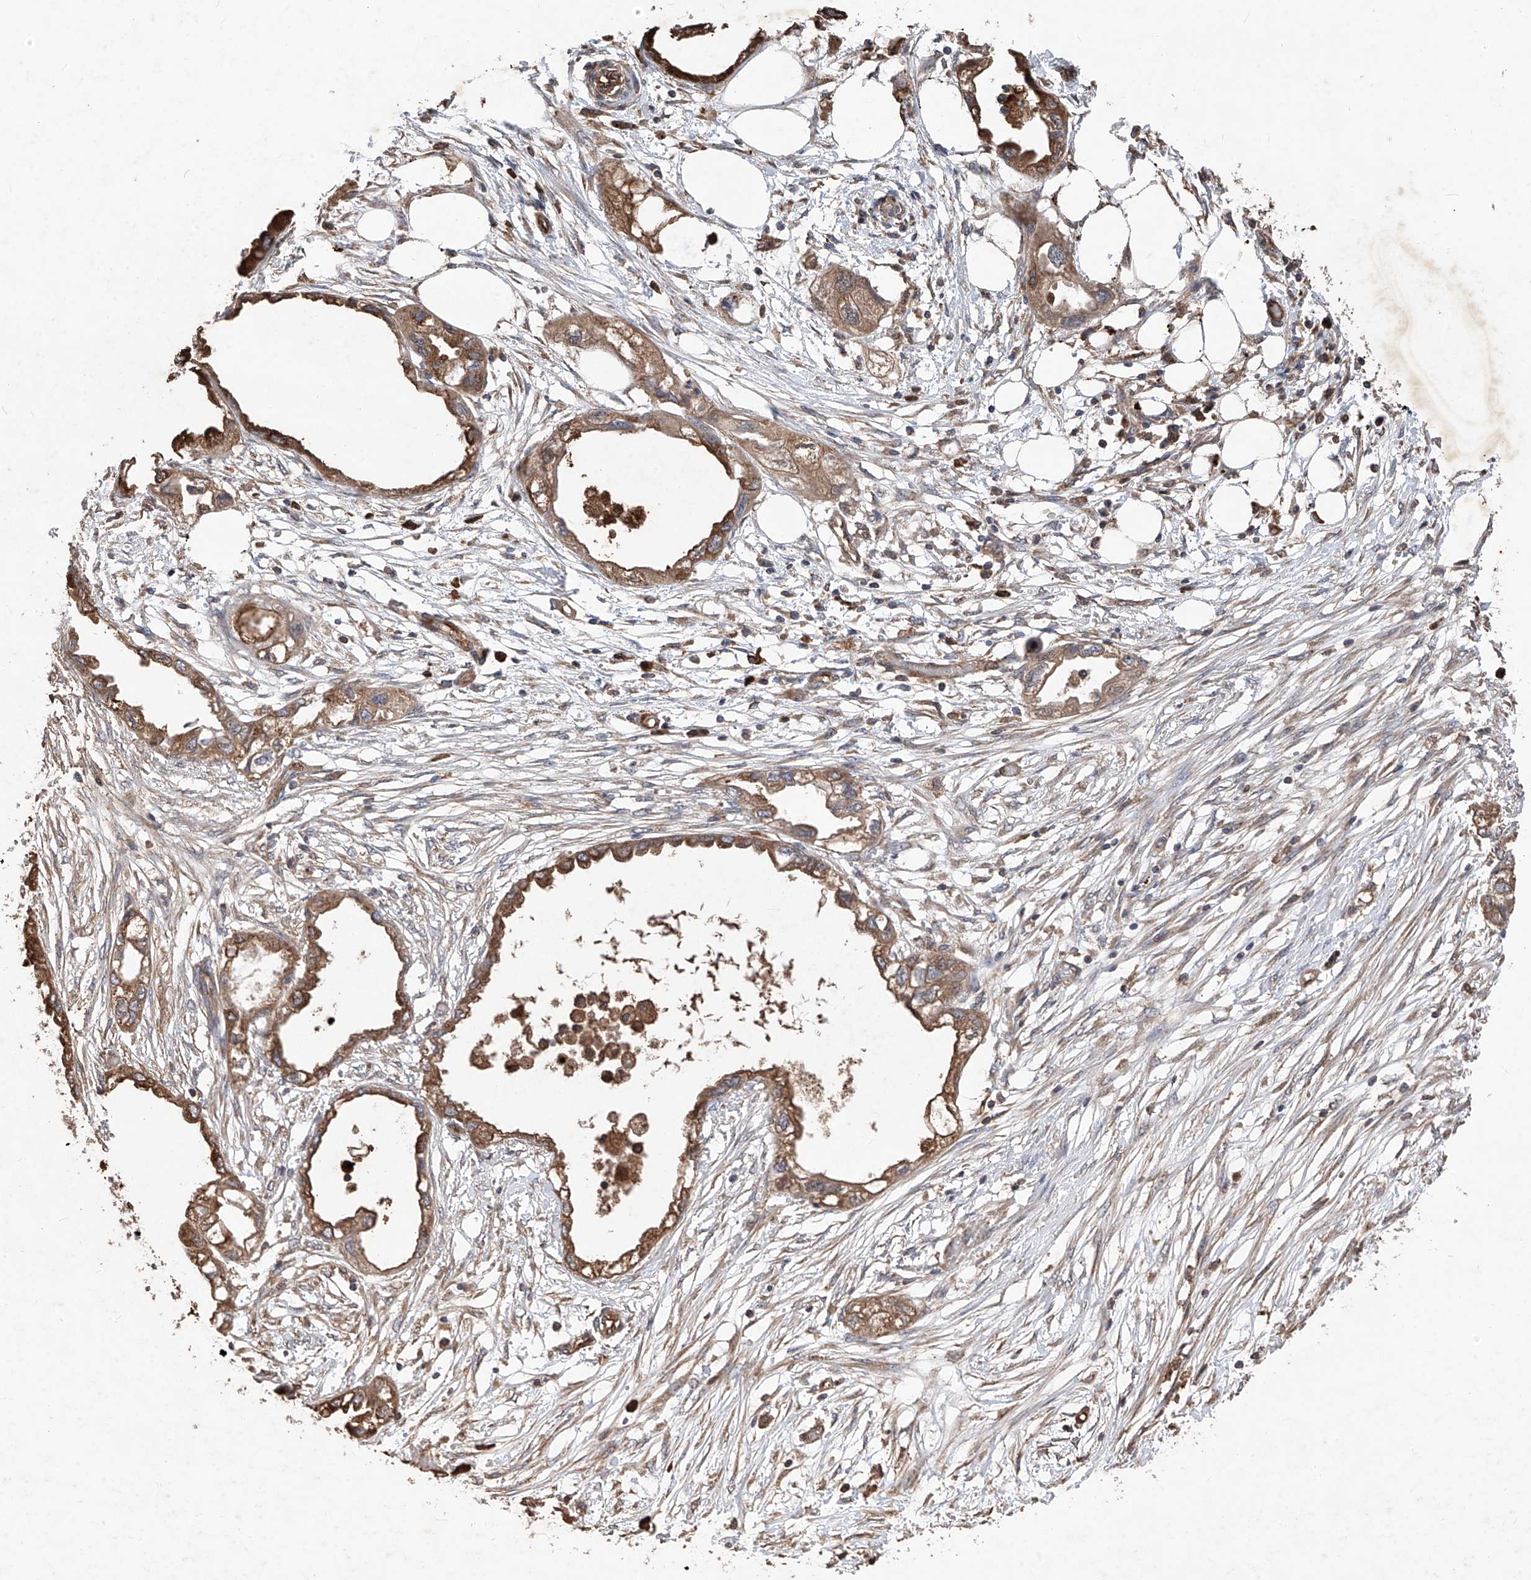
{"staining": {"intensity": "moderate", "quantity": ">75%", "location": "cytoplasmic/membranous"}, "tissue": "endometrial cancer", "cell_type": "Tumor cells", "image_type": "cancer", "snomed": [{"axis": "morphology", "description": "Adenocarcinoma, NOS"}, {"axis": "morphology", "description": "Adenocarcinoma, metastatic, NOS"}, {"axis": "topography", "description": "Adipose tissue"}, {"axis": "topography", "description": "Endometrium"}], "caption": "Immunohistochemical staining of endometrial metastatic adenocarcinoma shows medium levels of moderate cytoplasmic/membranous protein positivity in approximately >75% of tumor cells. The protein of interest is stained brown, and the nuclei are stained in blue (DAB (3,3'-diaminobenzidine) IHC with brightfield microscopy, high magnification).", "gene": "EDN1", "patient": {"sex": "female", "age": 67}}